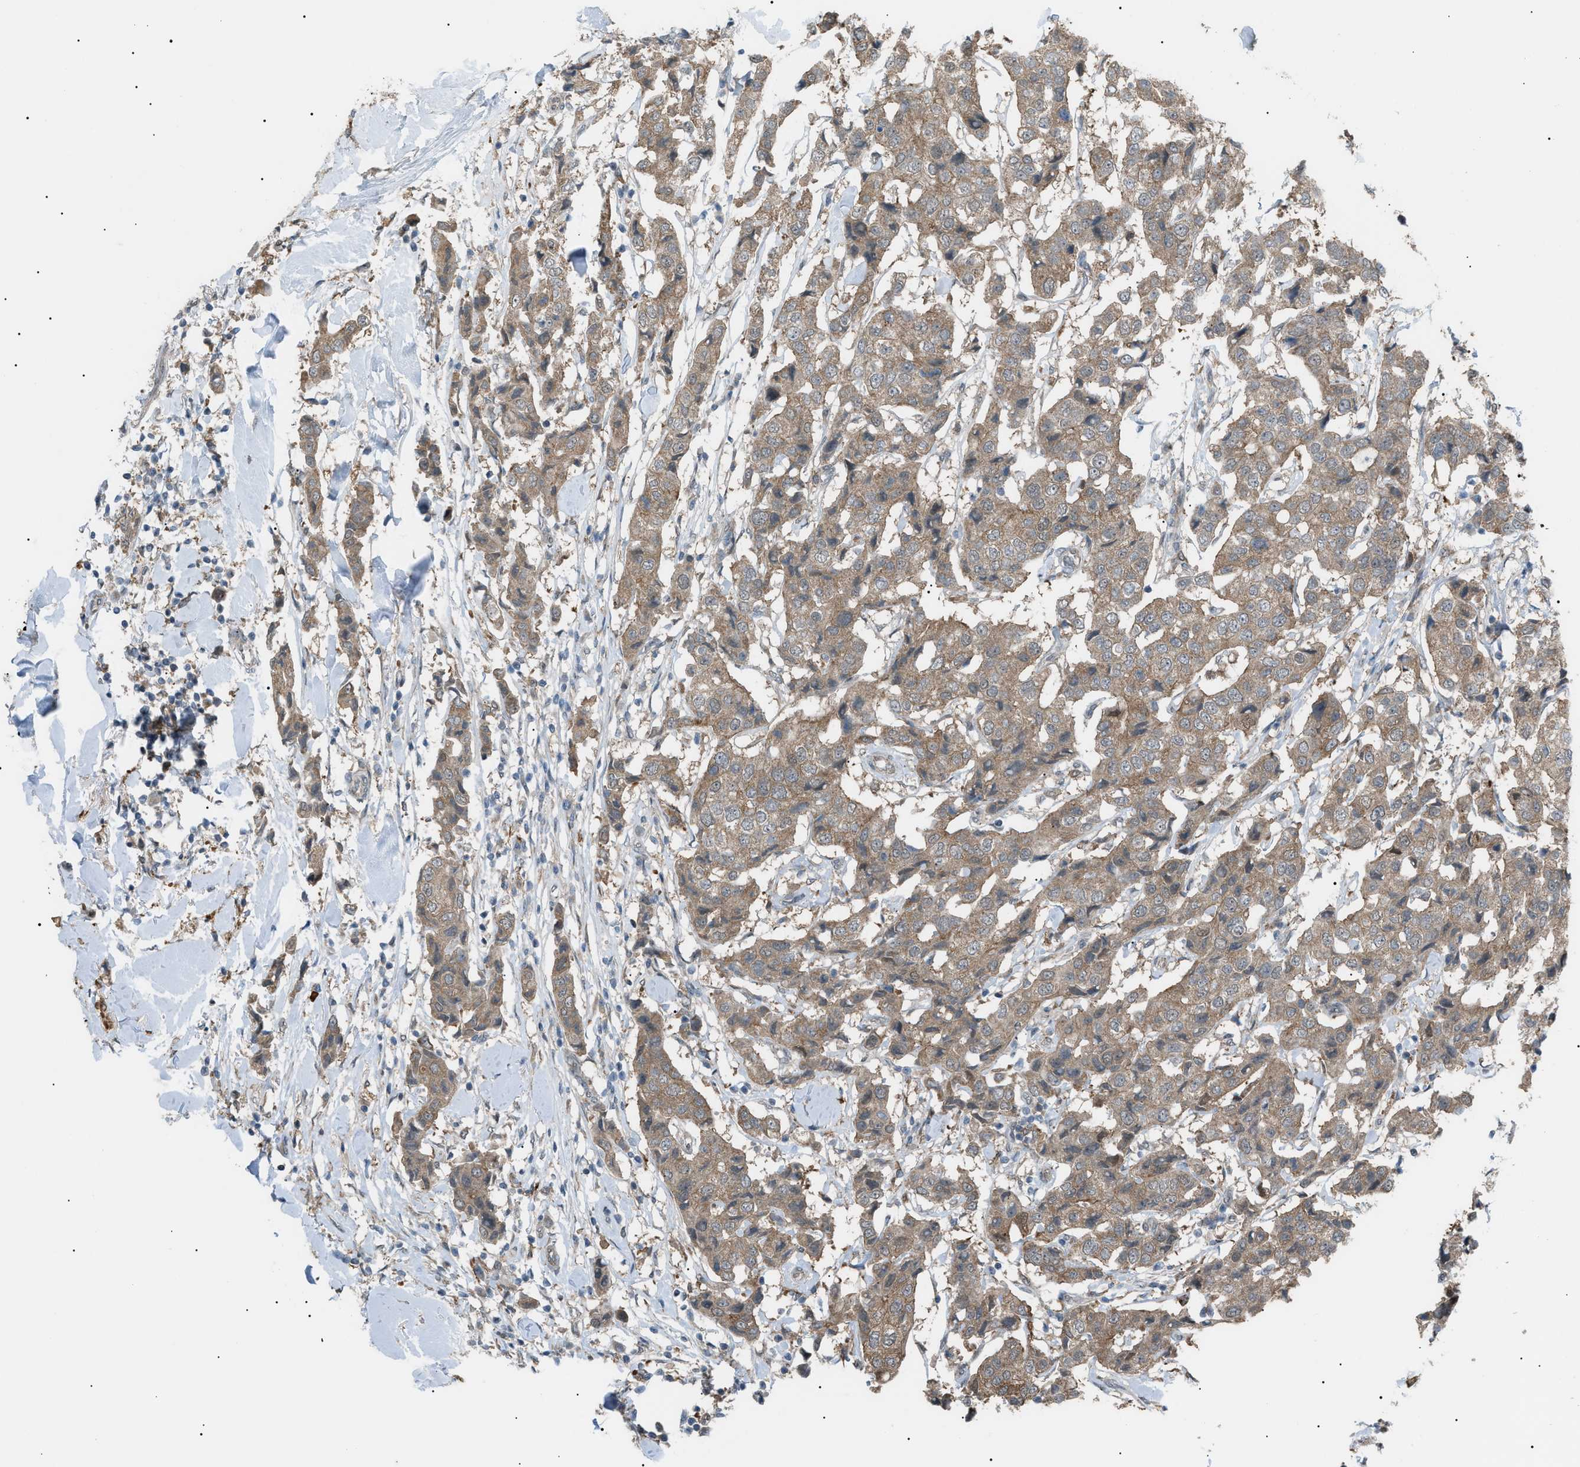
{"staining": {"intensity": "moderate", "quantity": ">75%", "location": "cytoplasmic/membranous"}, "tissue": "breast cancer", "cell_type": "Tumor cells", "image_type": "cancer", "snomed": [{"axis": "morphology", "description": "Duct carcinoma"}, {"axis": "topography", "description": "Breast"}], "caption": "Immunohistochemical staining of human breast cancer (infiltrating ductal carcinoma) displays medium levels of moderate cytoplasmic/membranous expression in approximately >75% of tumor cells.", "gene": "LPIN2", "patient": {"sex": "female", "age": 80}}